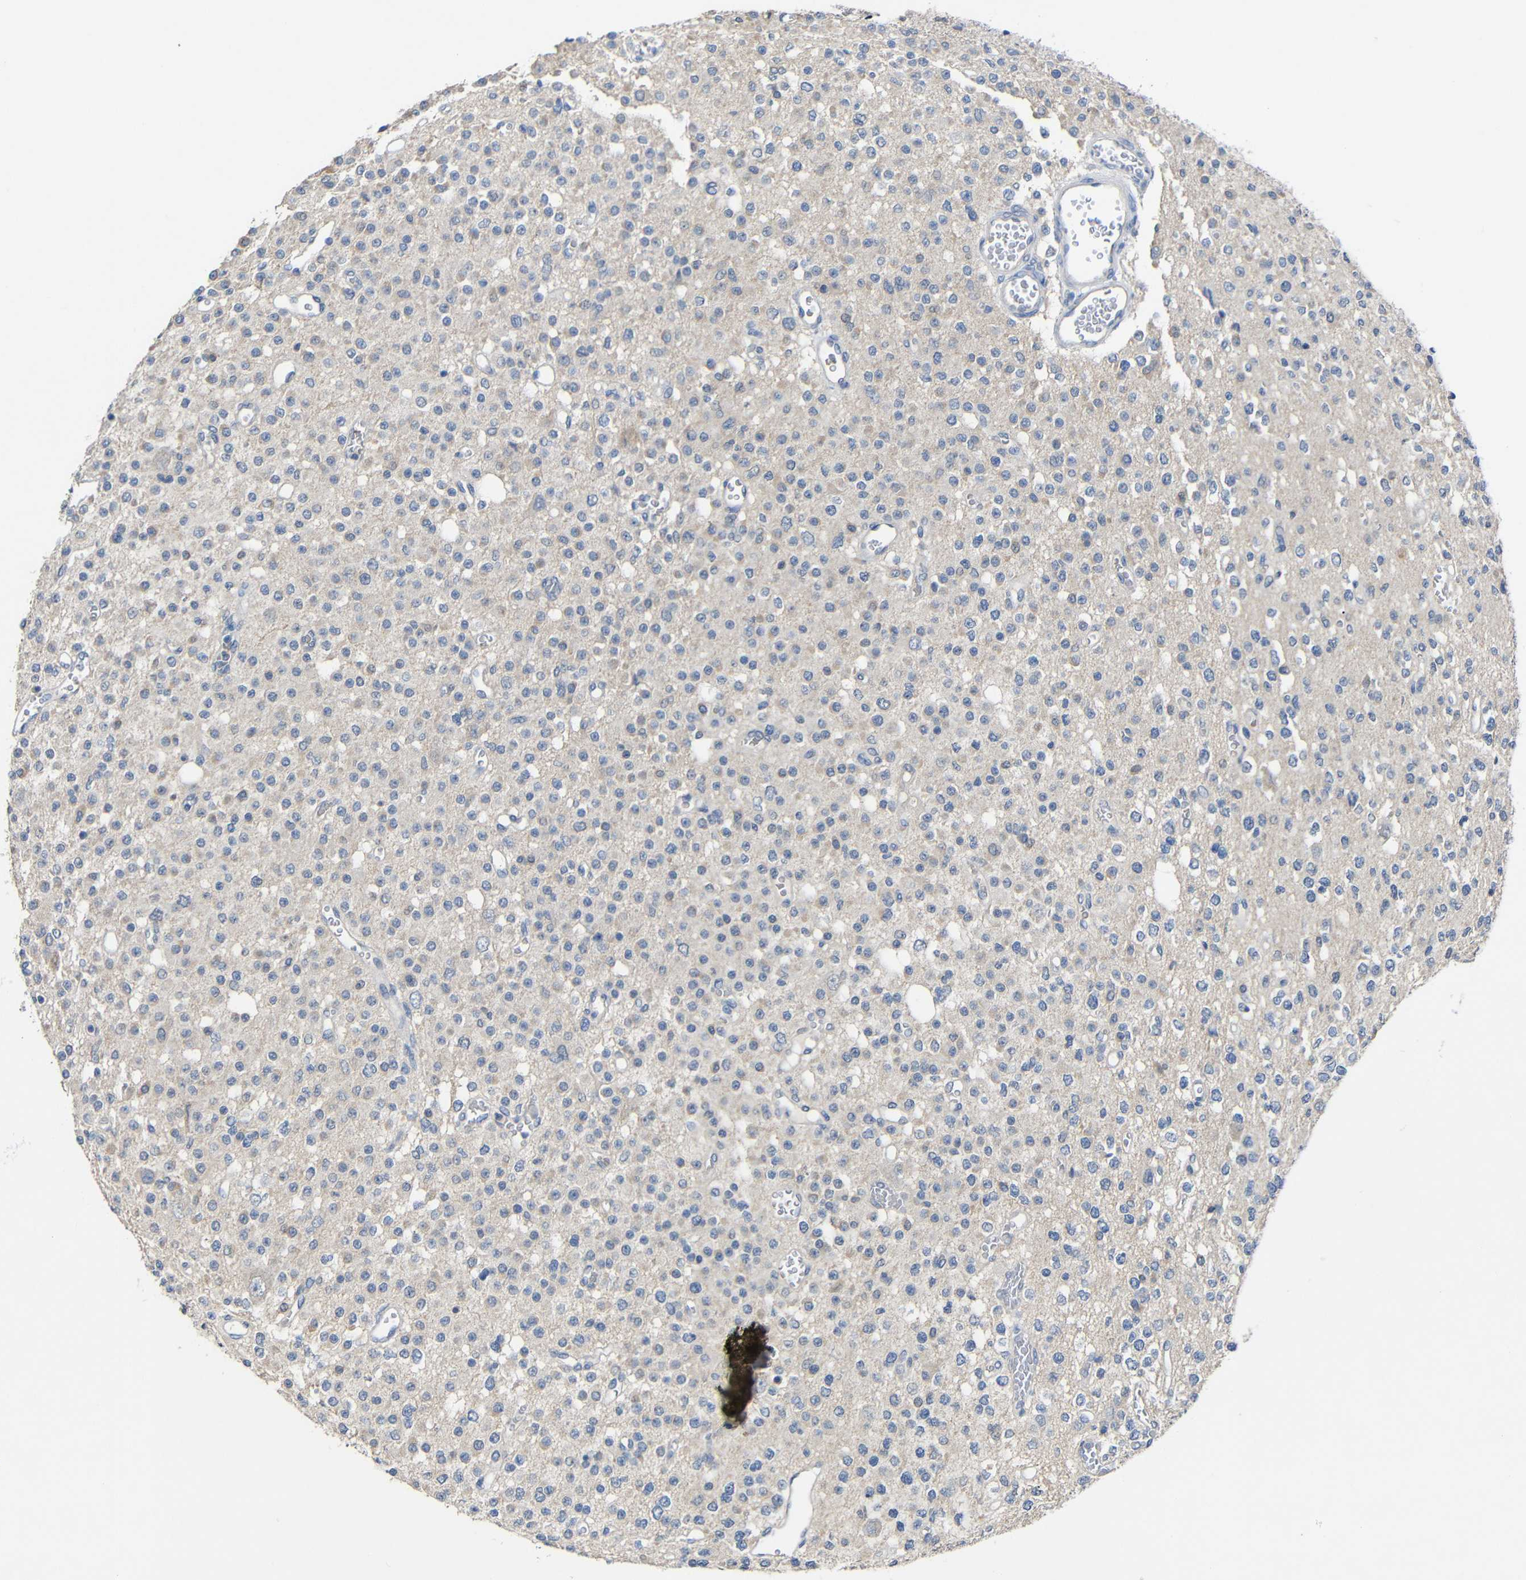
{"staining": {"intensity": "negative", "quantity": "none", "location": "none"}, "tissue": "glioma", "cell_type": "Tumor cells", "image_type": "cancer", "snomed": [{"axis": "morphology", "description": "Glioma, malignant, Low grade"}, {"axis": "topography", "description": "Brain"}], "caption": "A micrograph of glioma stained for a protein demonstrates no brown staining in tumor cells.", "gene": "HNF1A", "patient": {"sex": "male", "age": 38}}